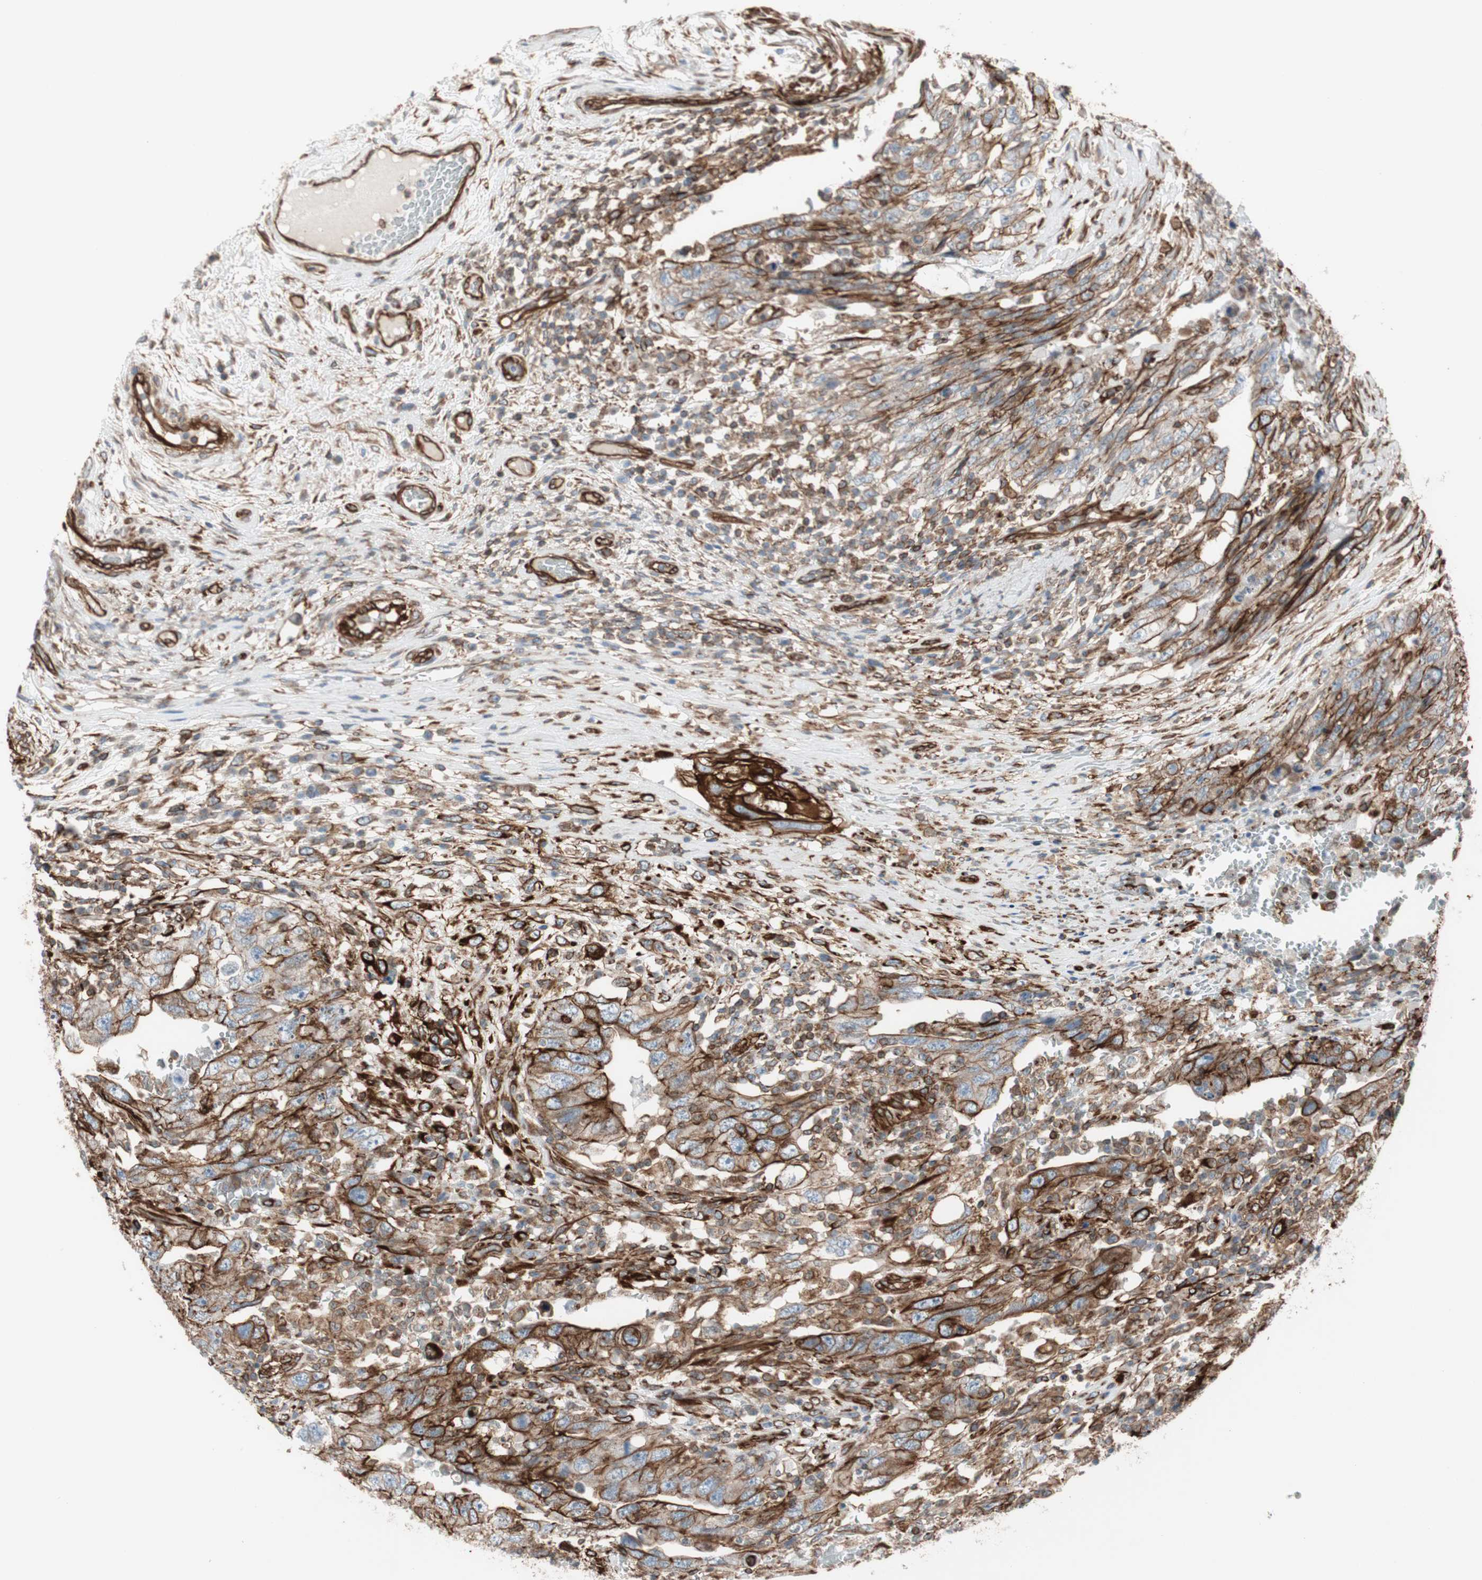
{"staining": {"intensity": "strong", "quantity": ">75%", "location": "cytoplasmic/membranous"}, "tissue": "testis cancer", "cell_type": "Tumor cells", "image_type": "cancer", "snomed": [{"axis": "morphology", "description": "Carcinoma, Embryonal, NOS"}, {"axis": "topography", "description": "Testis"}], "caption": "High-magnification brightfield microscopy of embryonal carcinoma (testis) stained with DAB (brown) and counterstained with hematoxylin (blue). tumor cells exhibit strong cytoplasmic/membranous expression is appreciated in about>75% of cells. (DAB (3,3'-diaminobenzidine) = brown stain, brightfield microscopy at high magnification).", "gene": "TCTA", "patient": {"sex": "male", "age": 26}}